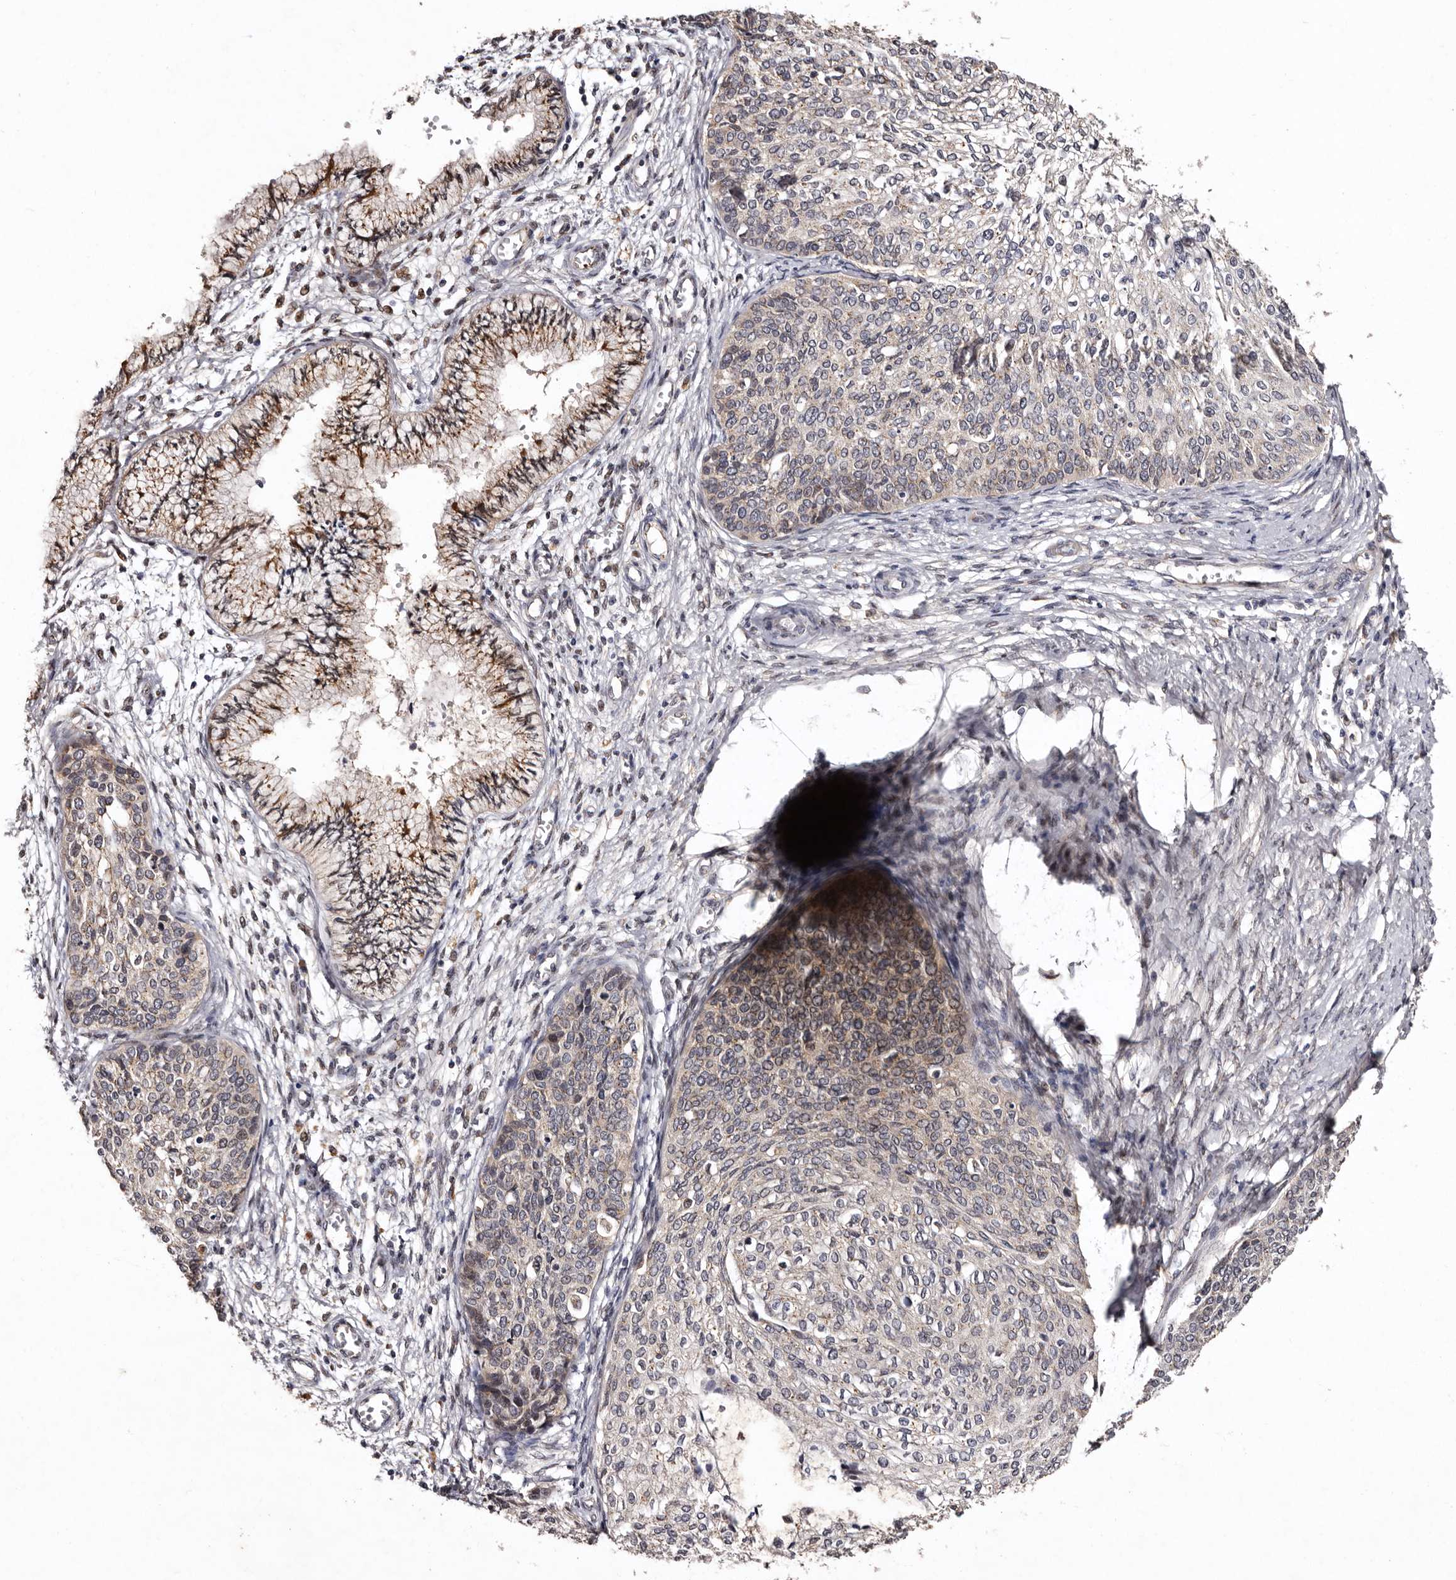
{"staining": {"intensity": "weak", "quantity": "<25%", "location": "cytoplasmic/membranous"}, "tissue": "cervical cancer", "cell_type": "Tumor cells", "image_type": "cancer", "snomed": [{"axis": "morphology", "description": "Squamous cell carcinoma, NOS"}, {"axis": "topography", "description": "Cervix"}], "caption": "An IHC micrograph of cervical squamous cell carcinoma is shown. There is no staining in tumor cells of cervical squamous cell carcinoma.", "gene": "FAM91A1", "patient": {"sex": "female", "age": 37}}